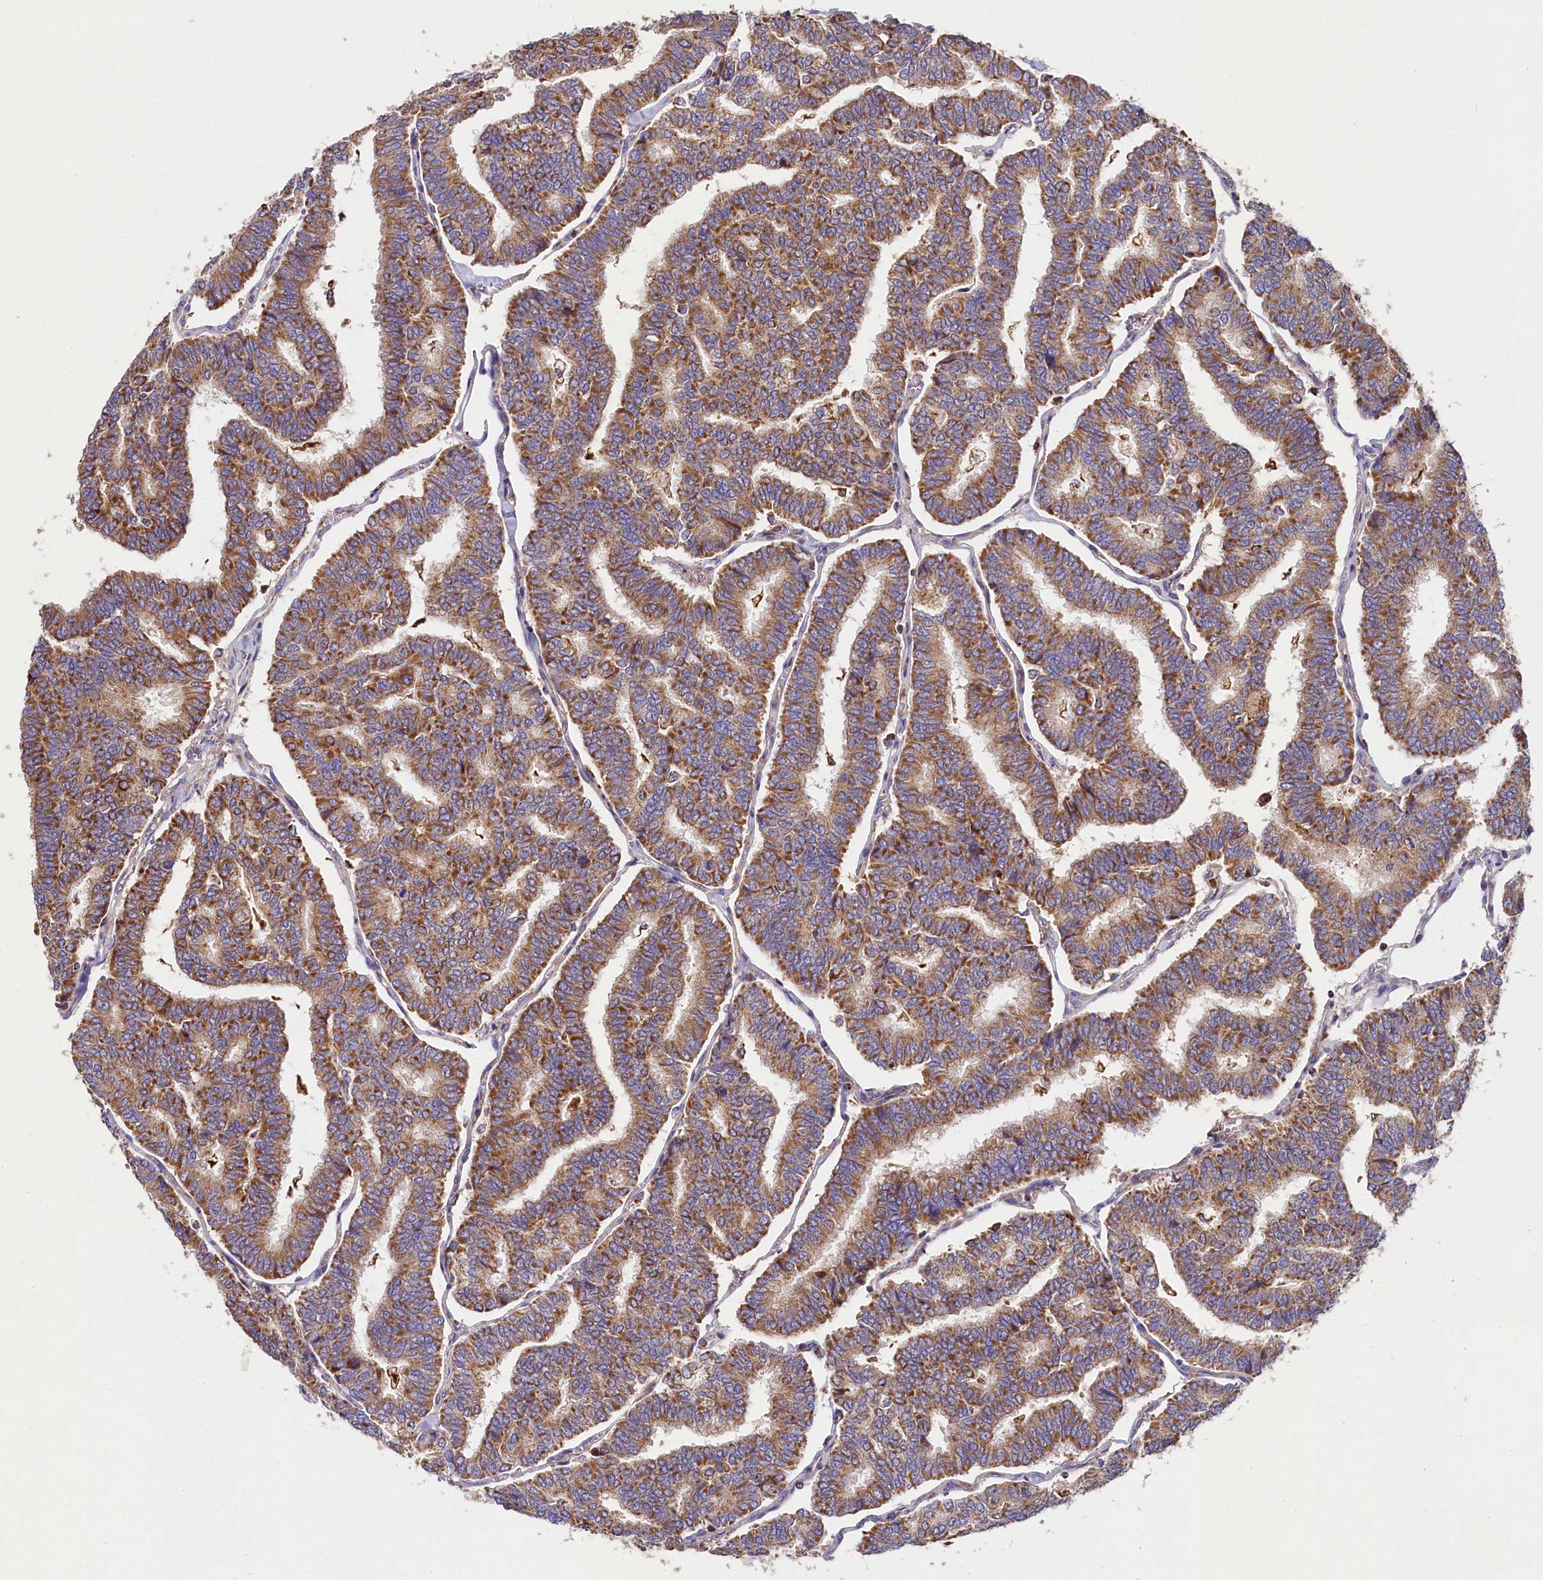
{"staining": {"intensity": "moderate", "quantity": ">75%", "location": "cytoplasmic/membranous"}, "tissue": "thyroid cancer", "cell_type": "Tumor cells", "image_type": "cancer", "snomed": [{"axis": "morphology", "description": "Papillary adenocarcinoma, NOS"}, {"axis": "topography", "description": "Thyroid gland"}], "caption": "Protein staining of papillary adenocarcinoma (thyroid) tissue demonstrates moderate cytoplasmic/membranous staining in approximately >75% of tumor cells.", "gene": "CLYBL", "patient": {"sex": "female", "age": 35}}